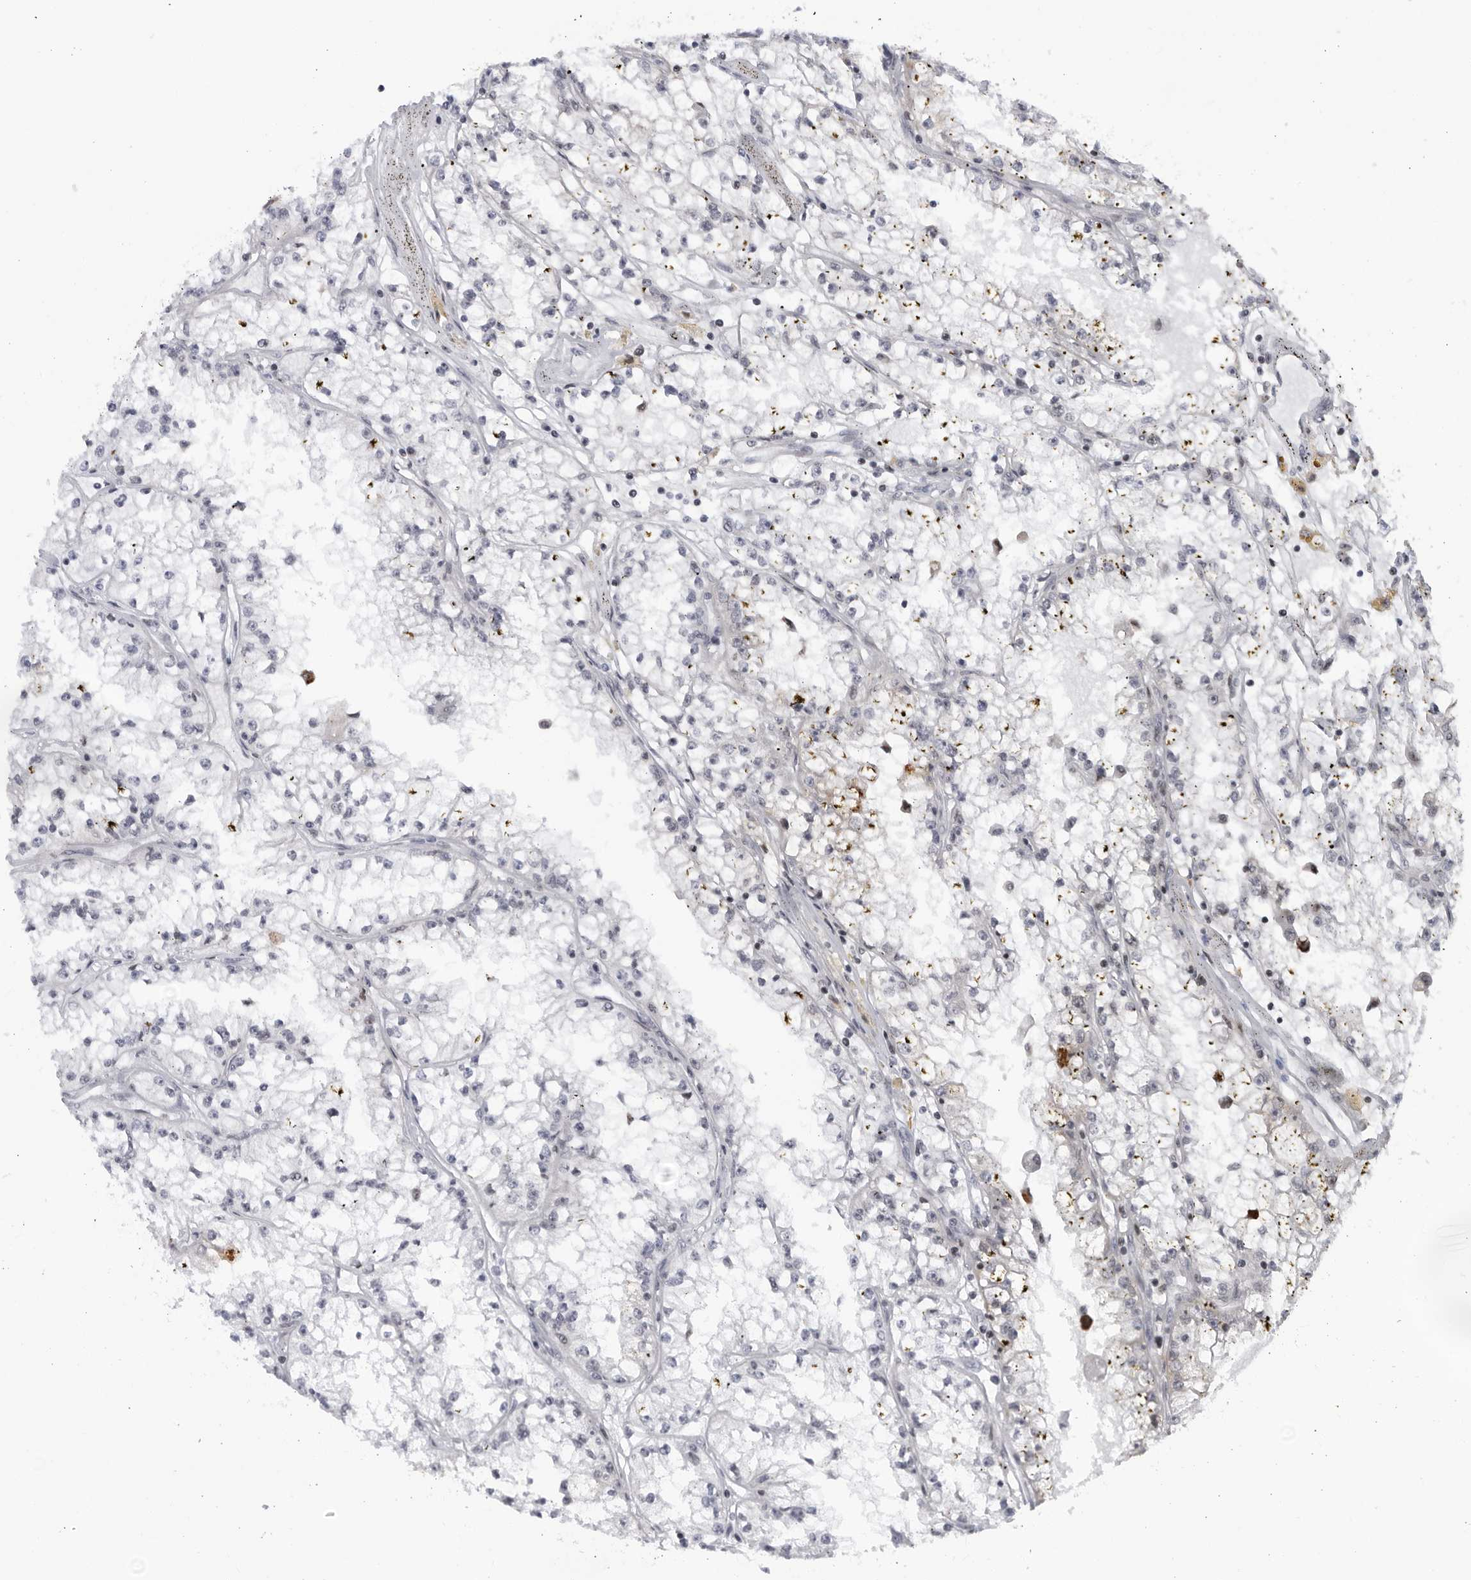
{"staining": {"intensity": "negative", "quantity": "none", "location": "none"}, "tissue": "renal cancer", "cell_type": "Tumor cells", "image_type": "cancer", "snomed": [{"axis": "morphology", "description": "Adenocarcinoma, NOS"}, {"axis": "topography", "description": "Kidney"}], "caption": "Human renal cancer (adenocarcinoma) stained for a protein using IHC reveals no staining in tumor cells.", "gene": "DTL", "patient": {"sex": "male", "age": 56}}